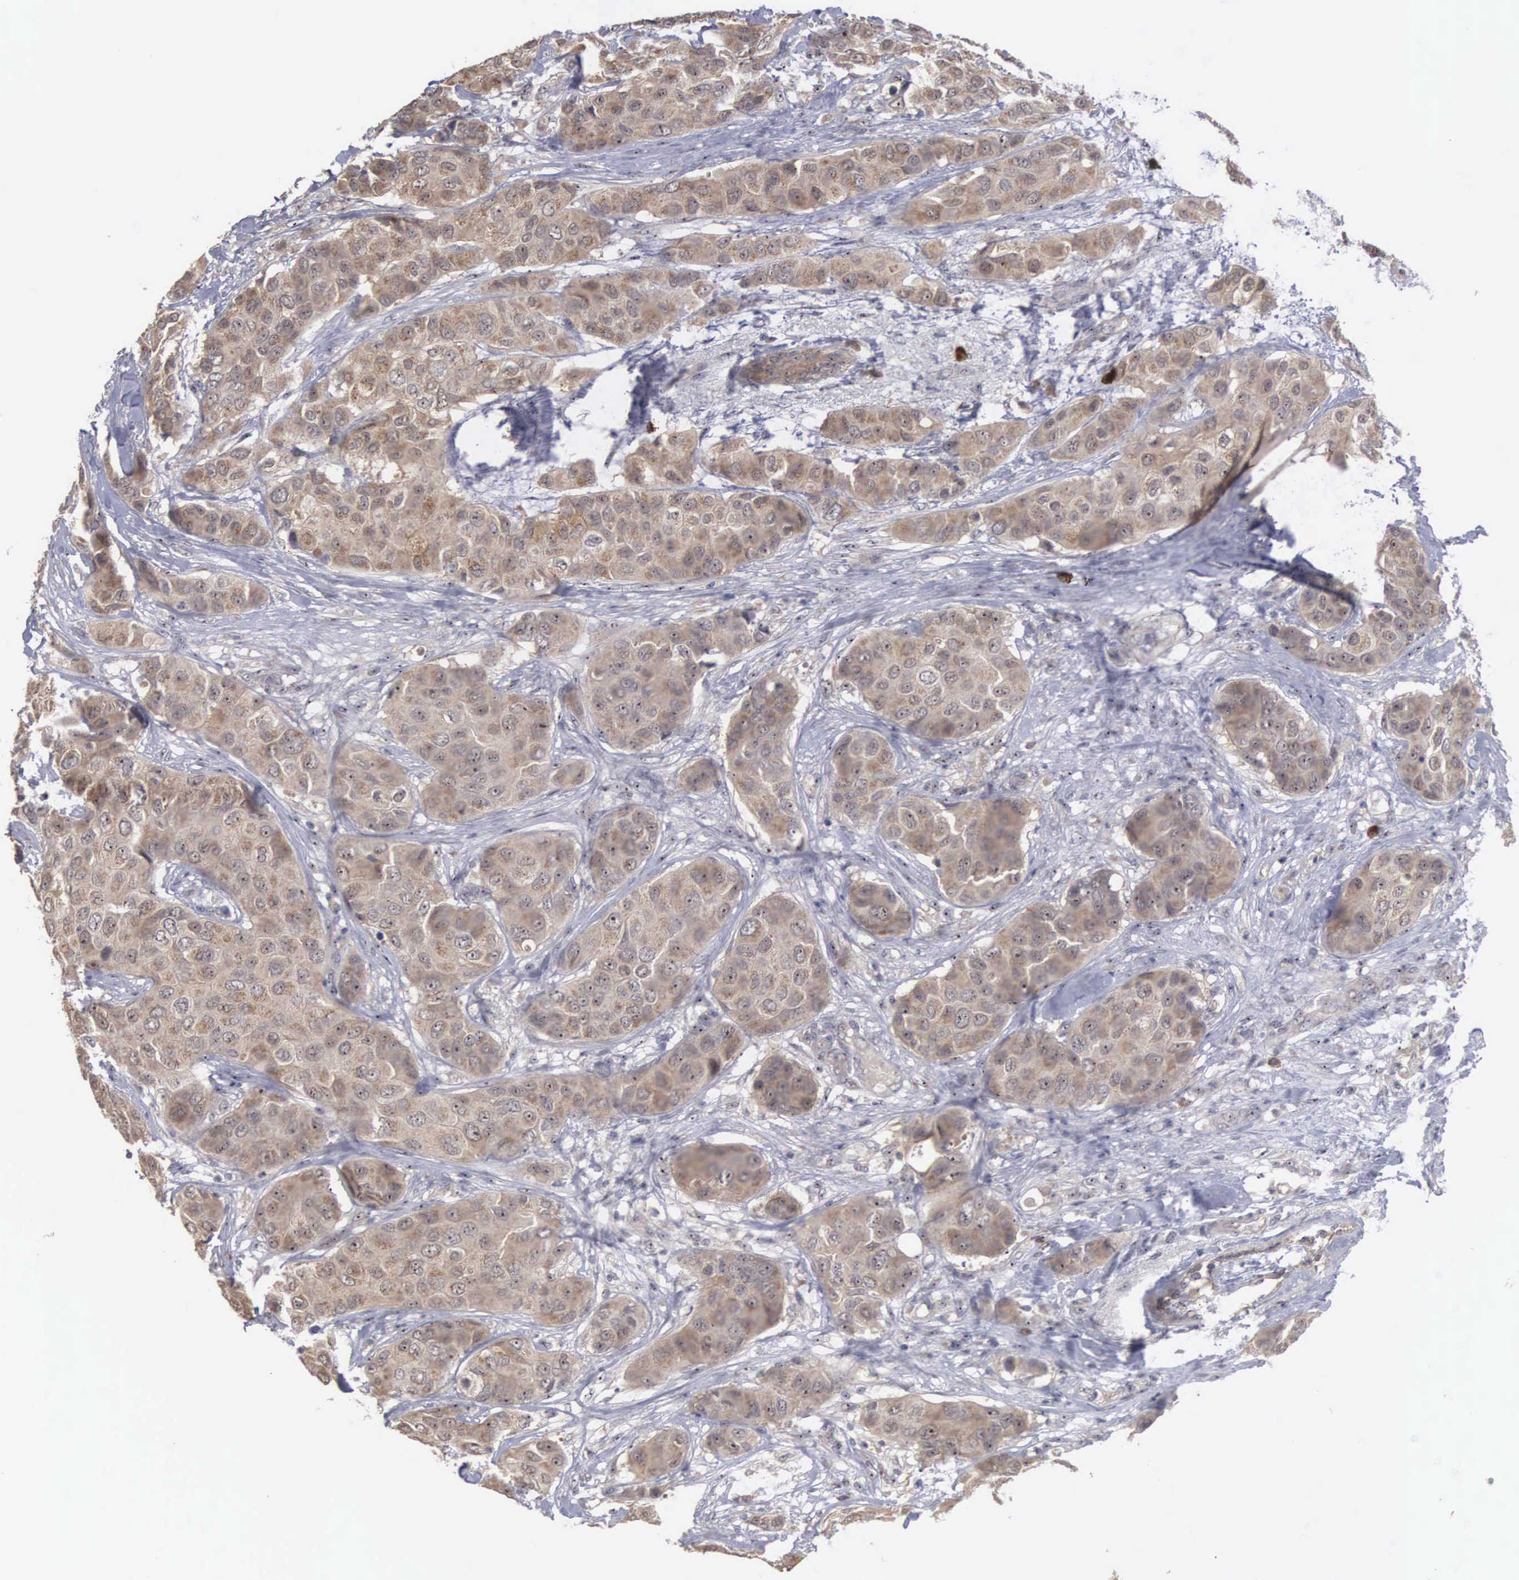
{"staining": {"intensity": "strong", "quantity": ">75%", "location": "cytoplasmic/membranous"}, "tissue": "breast cancer", "cell_type": "Tumor cells", "image_type": "cancer", "snomed": [{"axis": "morphology", "description": "Duct carcinoma"}, {"axis": "topography", "description": "Breast"}], "caption": "This photomicrograph reveals IHC staining of human breast invasive ductal carcinoma, with high strong cytoplasmic/membranous staining in about >75% of tumor cells.", "gene": "AMN", "patient": {"sex": "female", "age": 68}}